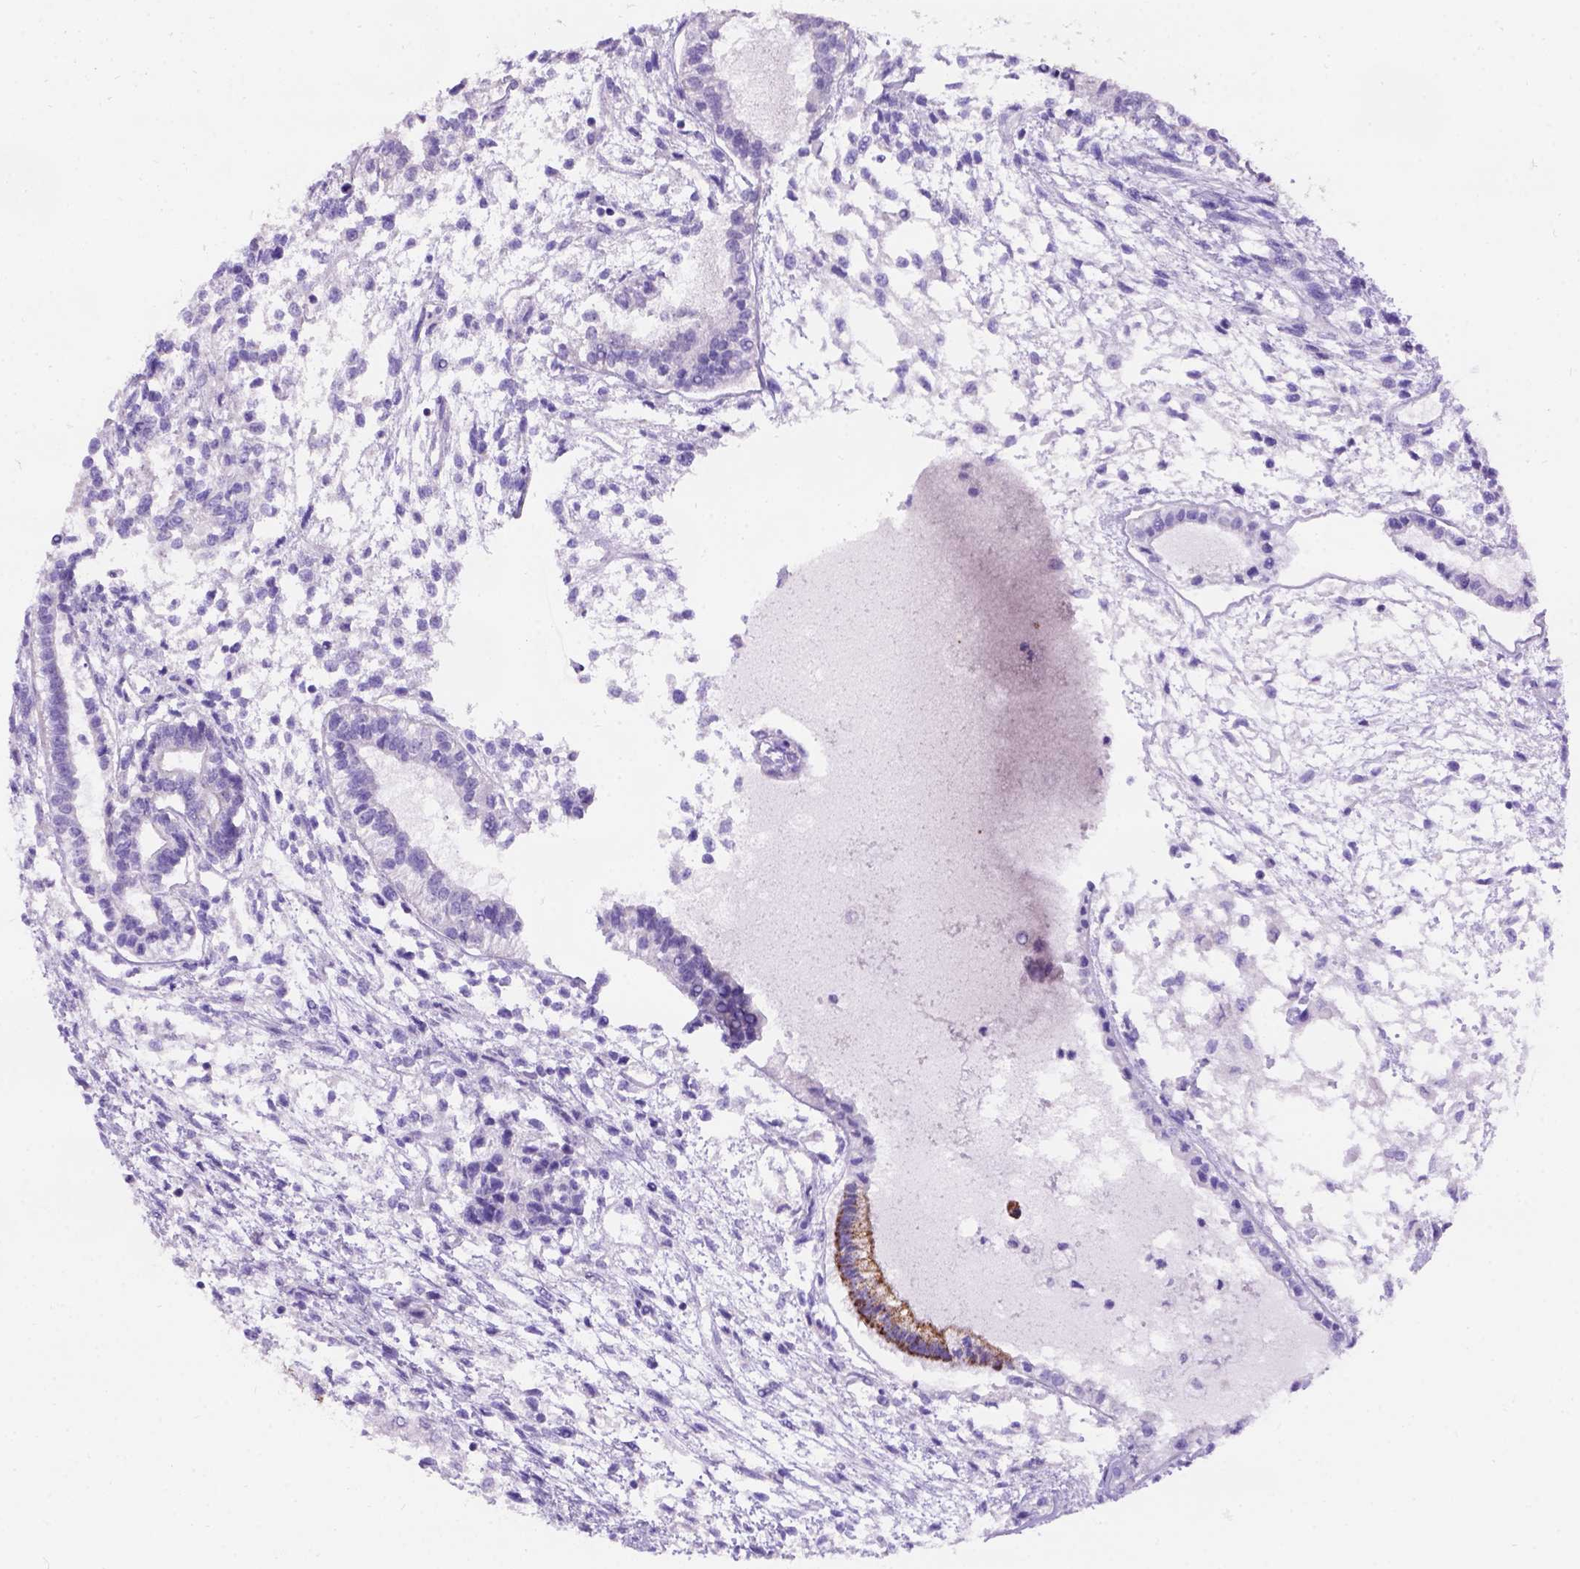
{"staining": {"intensity": "strong", "quantity": ">75%", "location": "cytoplasmic/membranous"}, "tissue": "testis cancer", "cell_type": "Tumor cells", "image_type": "cancer", "snomed": [{"axis": "morphology", "description": "Carcinoma, Embryonal, NOS"}, {"axis": "topography", "description": "Testis"}], "caption": "Protein analysis of testis cancer tissue demonstrates strong cytoplasmic/membranous positivity in approximately >75% of tumor cells.", "gene": "L2HGDH", "patient": {"sex": "male", "age": 37}}